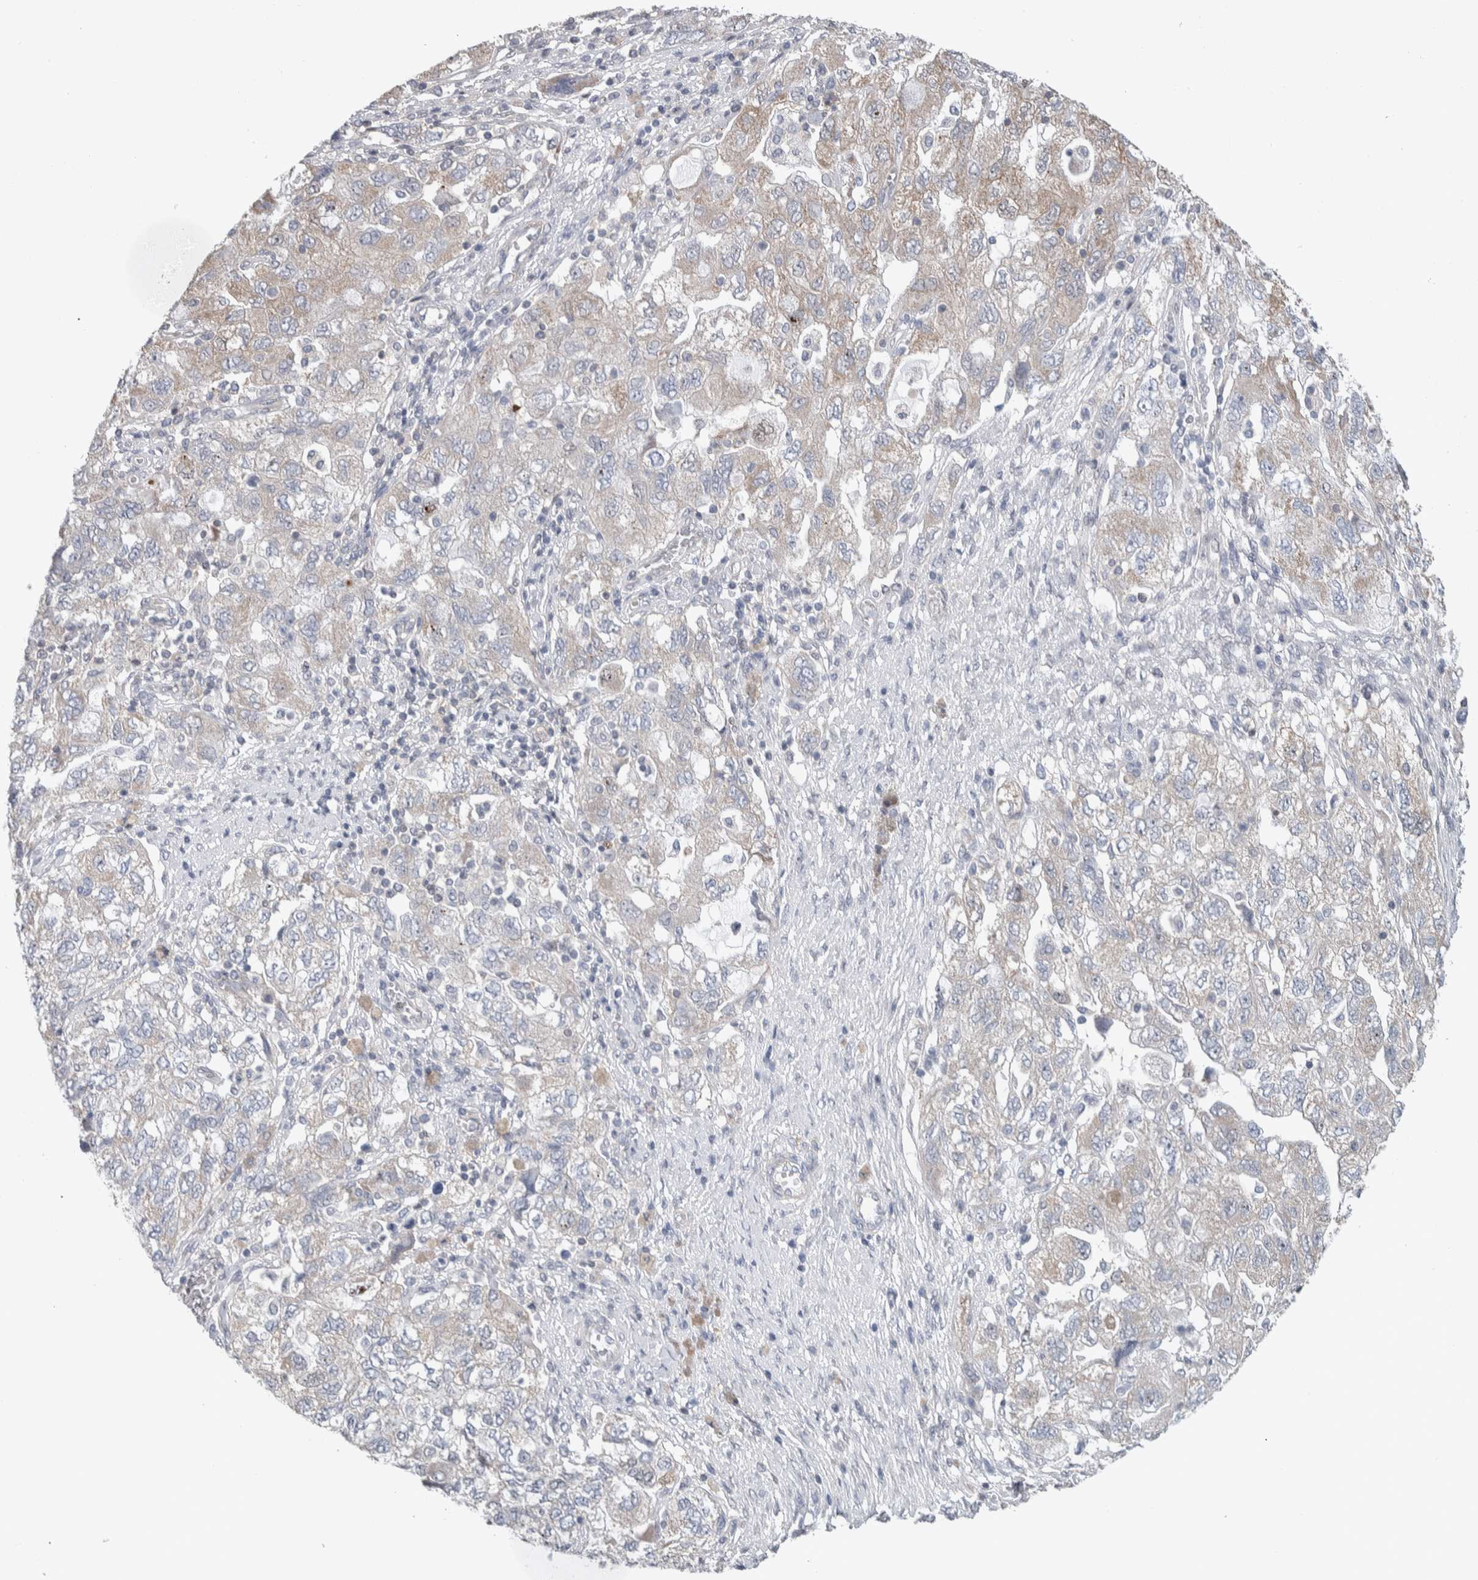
{"staining": {"intensity": "weak", "quantity": "<25%", "location": "cytoplasmic/membranous"}, "tissue": "ovarian cancer", "cell_type": "Tumor cells", "image_type": "cancer", "snomed": [{"axis": "morphology", "description": "Carcinoma, NOS"}, {"axis": "morphology", "description": "Cystadenocarcinoma, serous, NOS"}, {"axis": "topography", "description": "Ovary"}], "caption": "The histopathology image shows no significant expression in tumor cells of carcinoma (ovarian).", "gene": "TAX1BP1", "patient": {"sex": "female", "age": 69}}